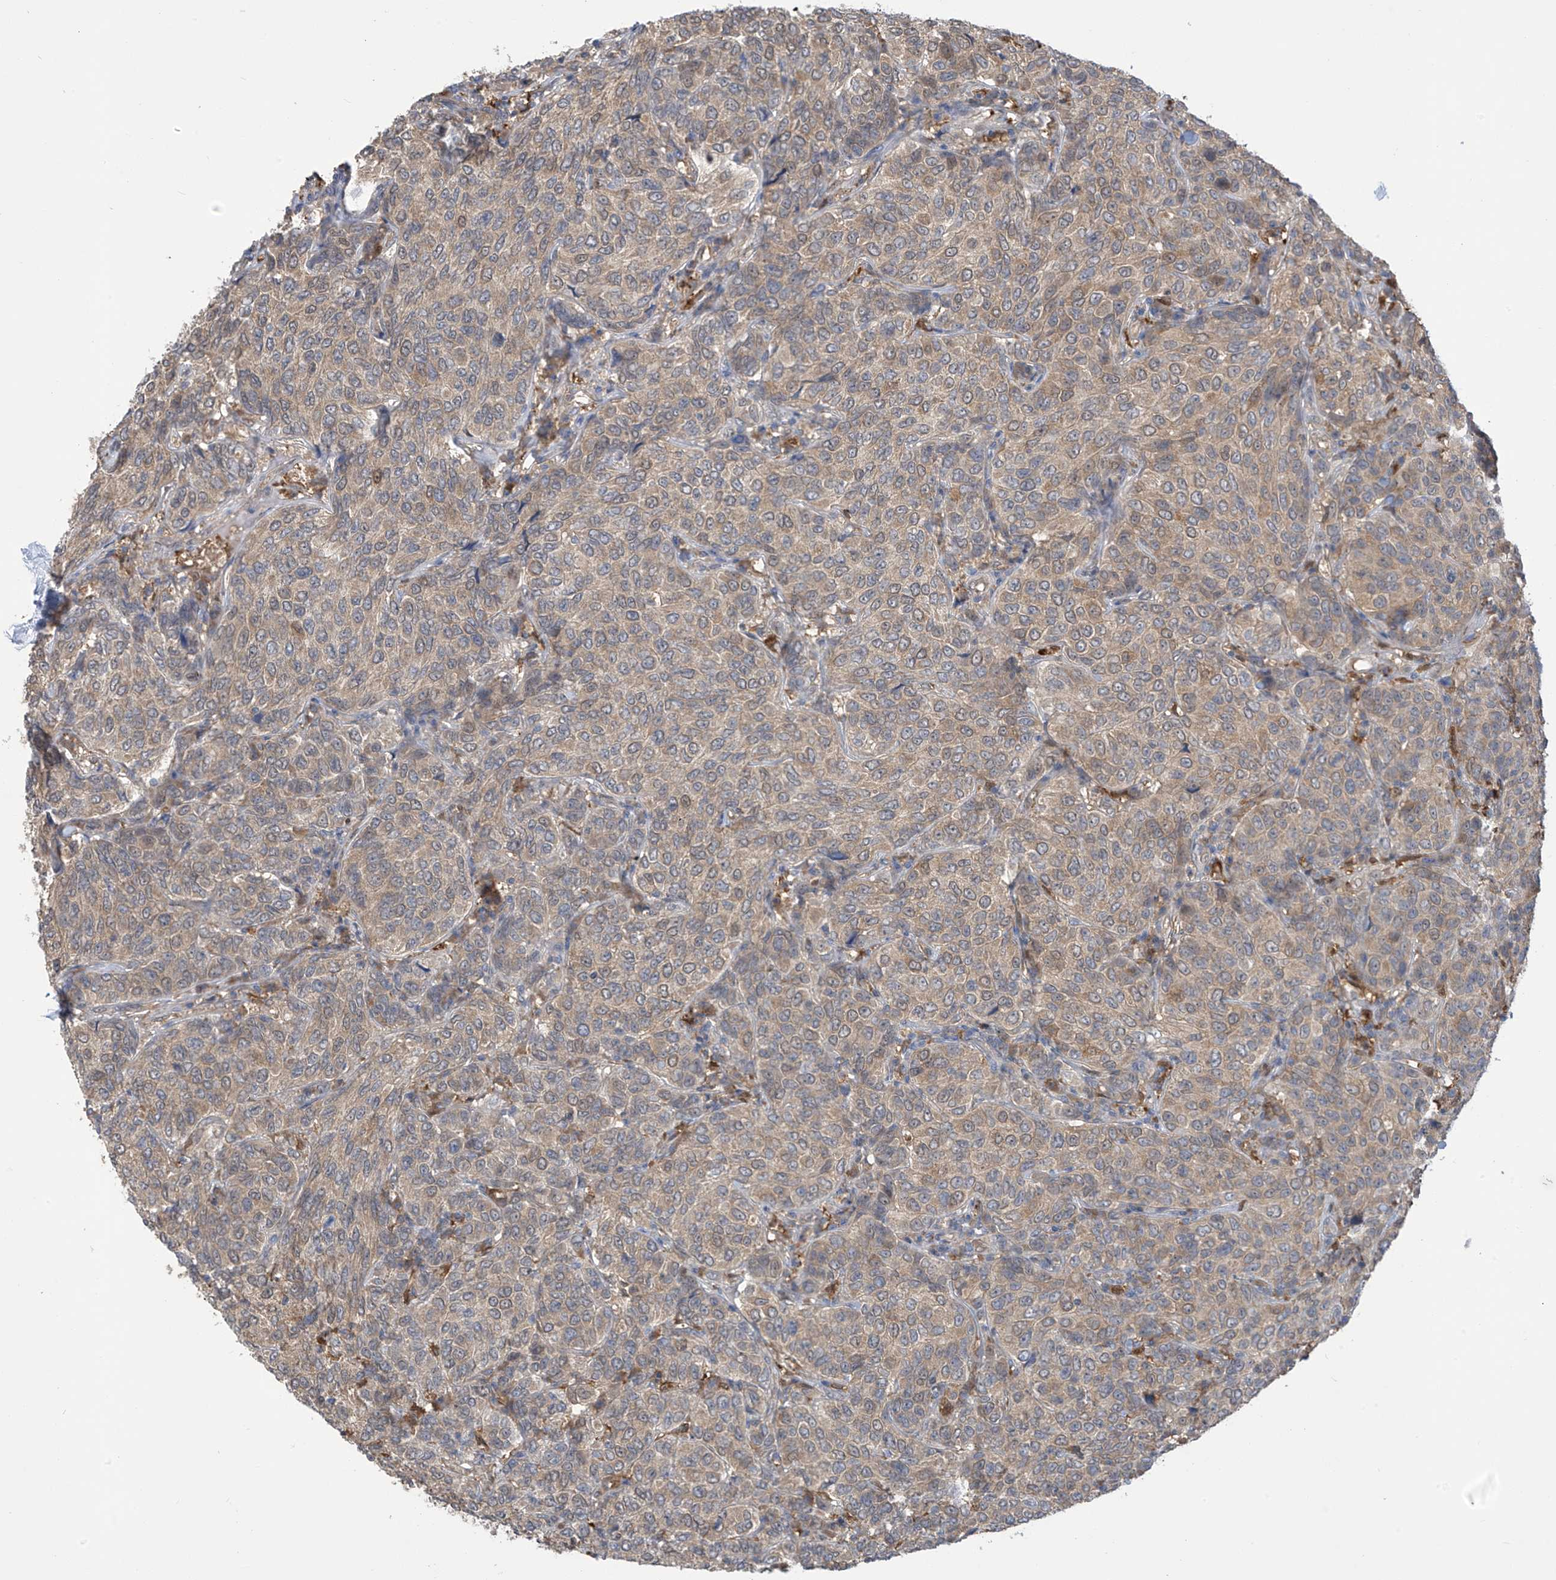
{"staining": {"intensity": "weak", "quantity": ">75%", "location": "cytoplasmic/membranous"}, "tissue": "breast cancer", "cell_type": "Tumor cells", "image_type": "cancer", "snomed": [{"axis": "morphology", "description": "Duct carcinoma"}, {"axis": "topography", "description": "Breast"}], "caption": "Immunohistochemistry (IHC) photomicrograph of breast cancer (invasive ductal carcinoma) stained for a protein (brown), which shows low levels of weak cytoplasmic/membranous staining in approximately >75% of tumor cells.", "gene": "IDH1", "patient": {"sex": "female", "age": 55}}